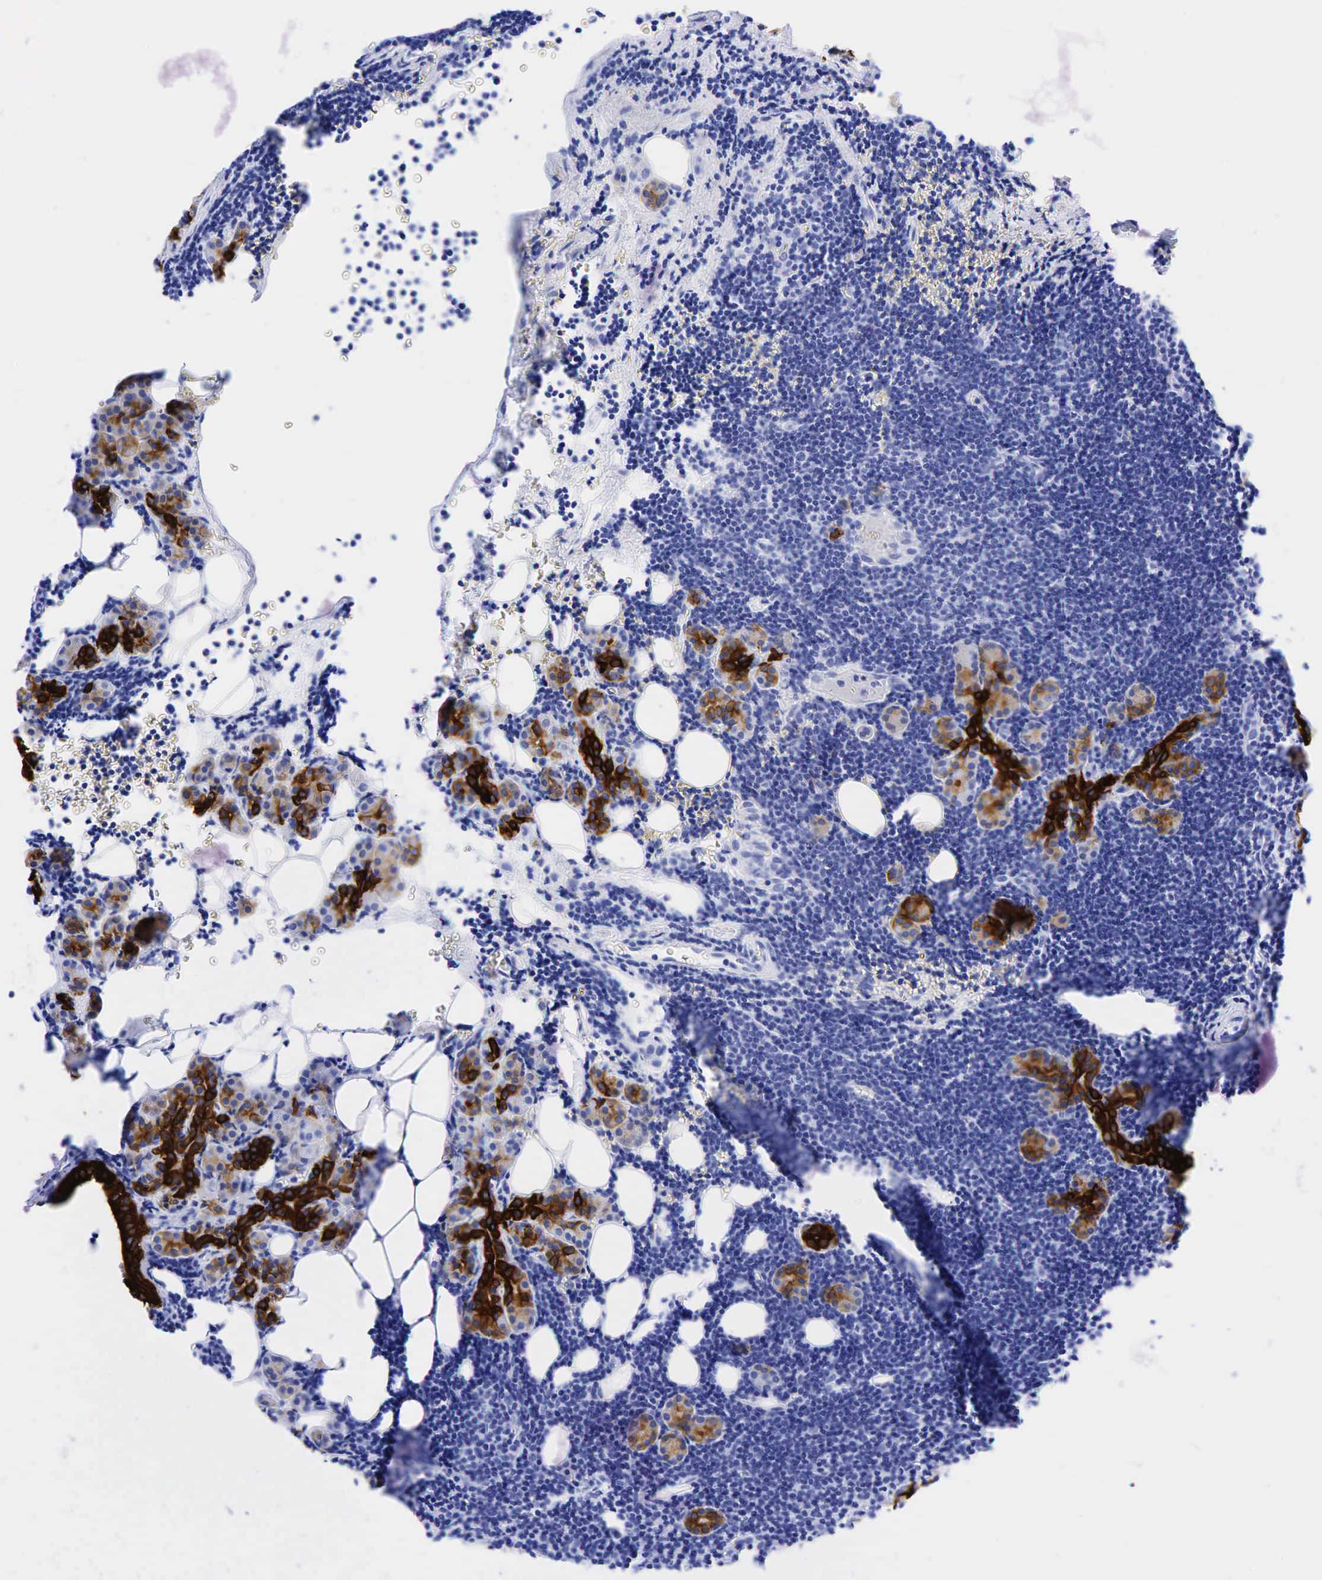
{"staining": {"intensity": "negative", "quantity": "none", "location": "none"}, "tissue": "lymphoma", "cell_type": "Tumor cells", "image_type": "cancer", "snomed": [{"axis": "morphology", "description": "Malignant lymphoma, non-Hodgkin's type, Low grade"}, {"axis": "topography", "description": "Lymph node"}], "caption": "IHC of human lymphoma reveals no expression in tumor cells.", "gene": "KRT19", "patient": {"sex": "male", "age": 57}}